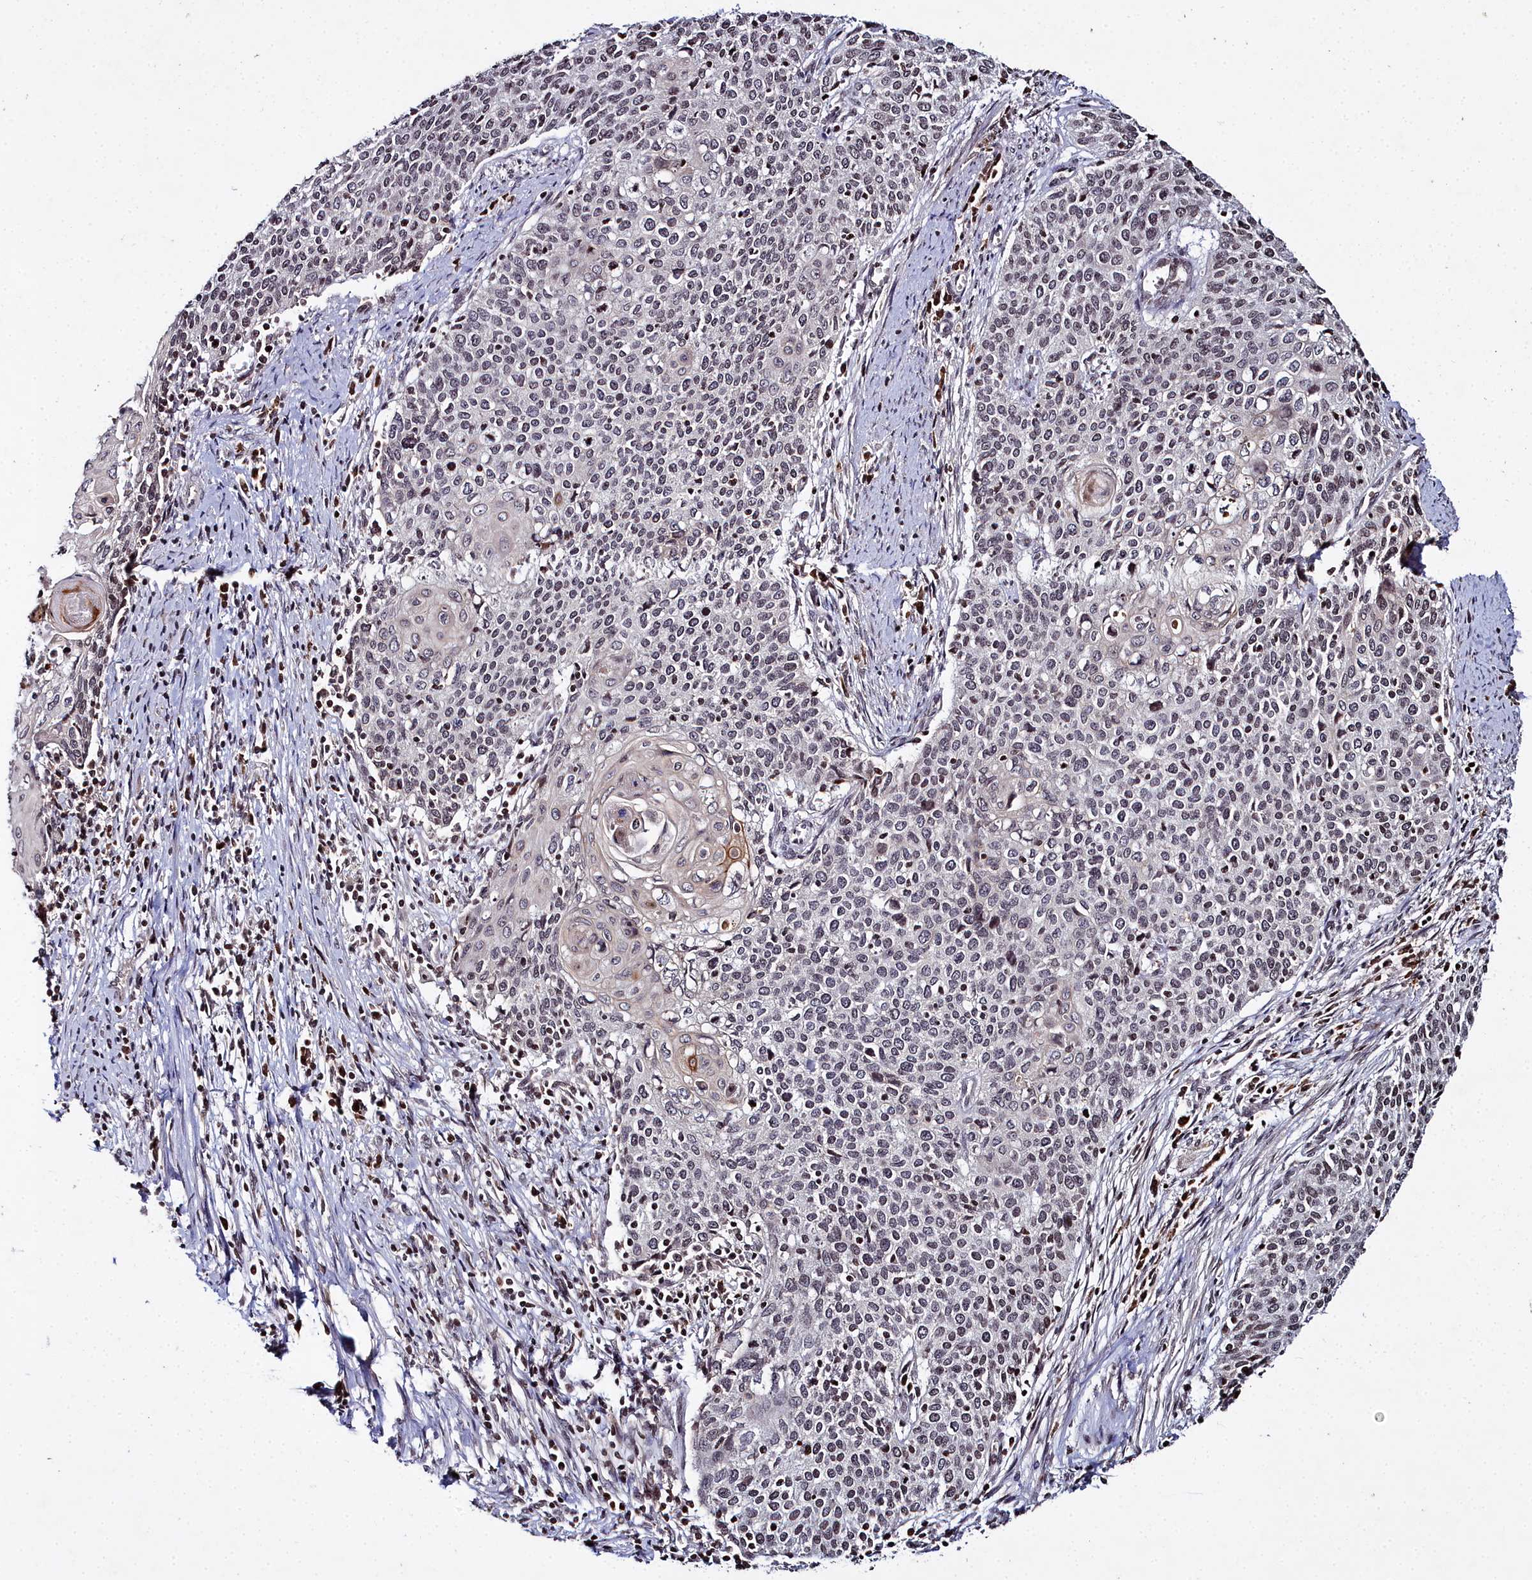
{"staining": {"intensity": "negative", "quantity": "none", "location": "none"}, "tissue": "cervical cancer", "cell_type": "Tumor cells", "image_type": "cancer", "snomed": [{"axis": "morphology", "description": "Squamous cell carcinoma, NOS"}, {"axis": "topography", "description": "Cervix"}], "caption": "Photomicrograph shows no significant protein positivity in tumor cells of squamous cell carcinoma (cervical). Nuclei are stained in blue.", "gene": "FZD4", "patient": {"sex": "female", "age": 39}}